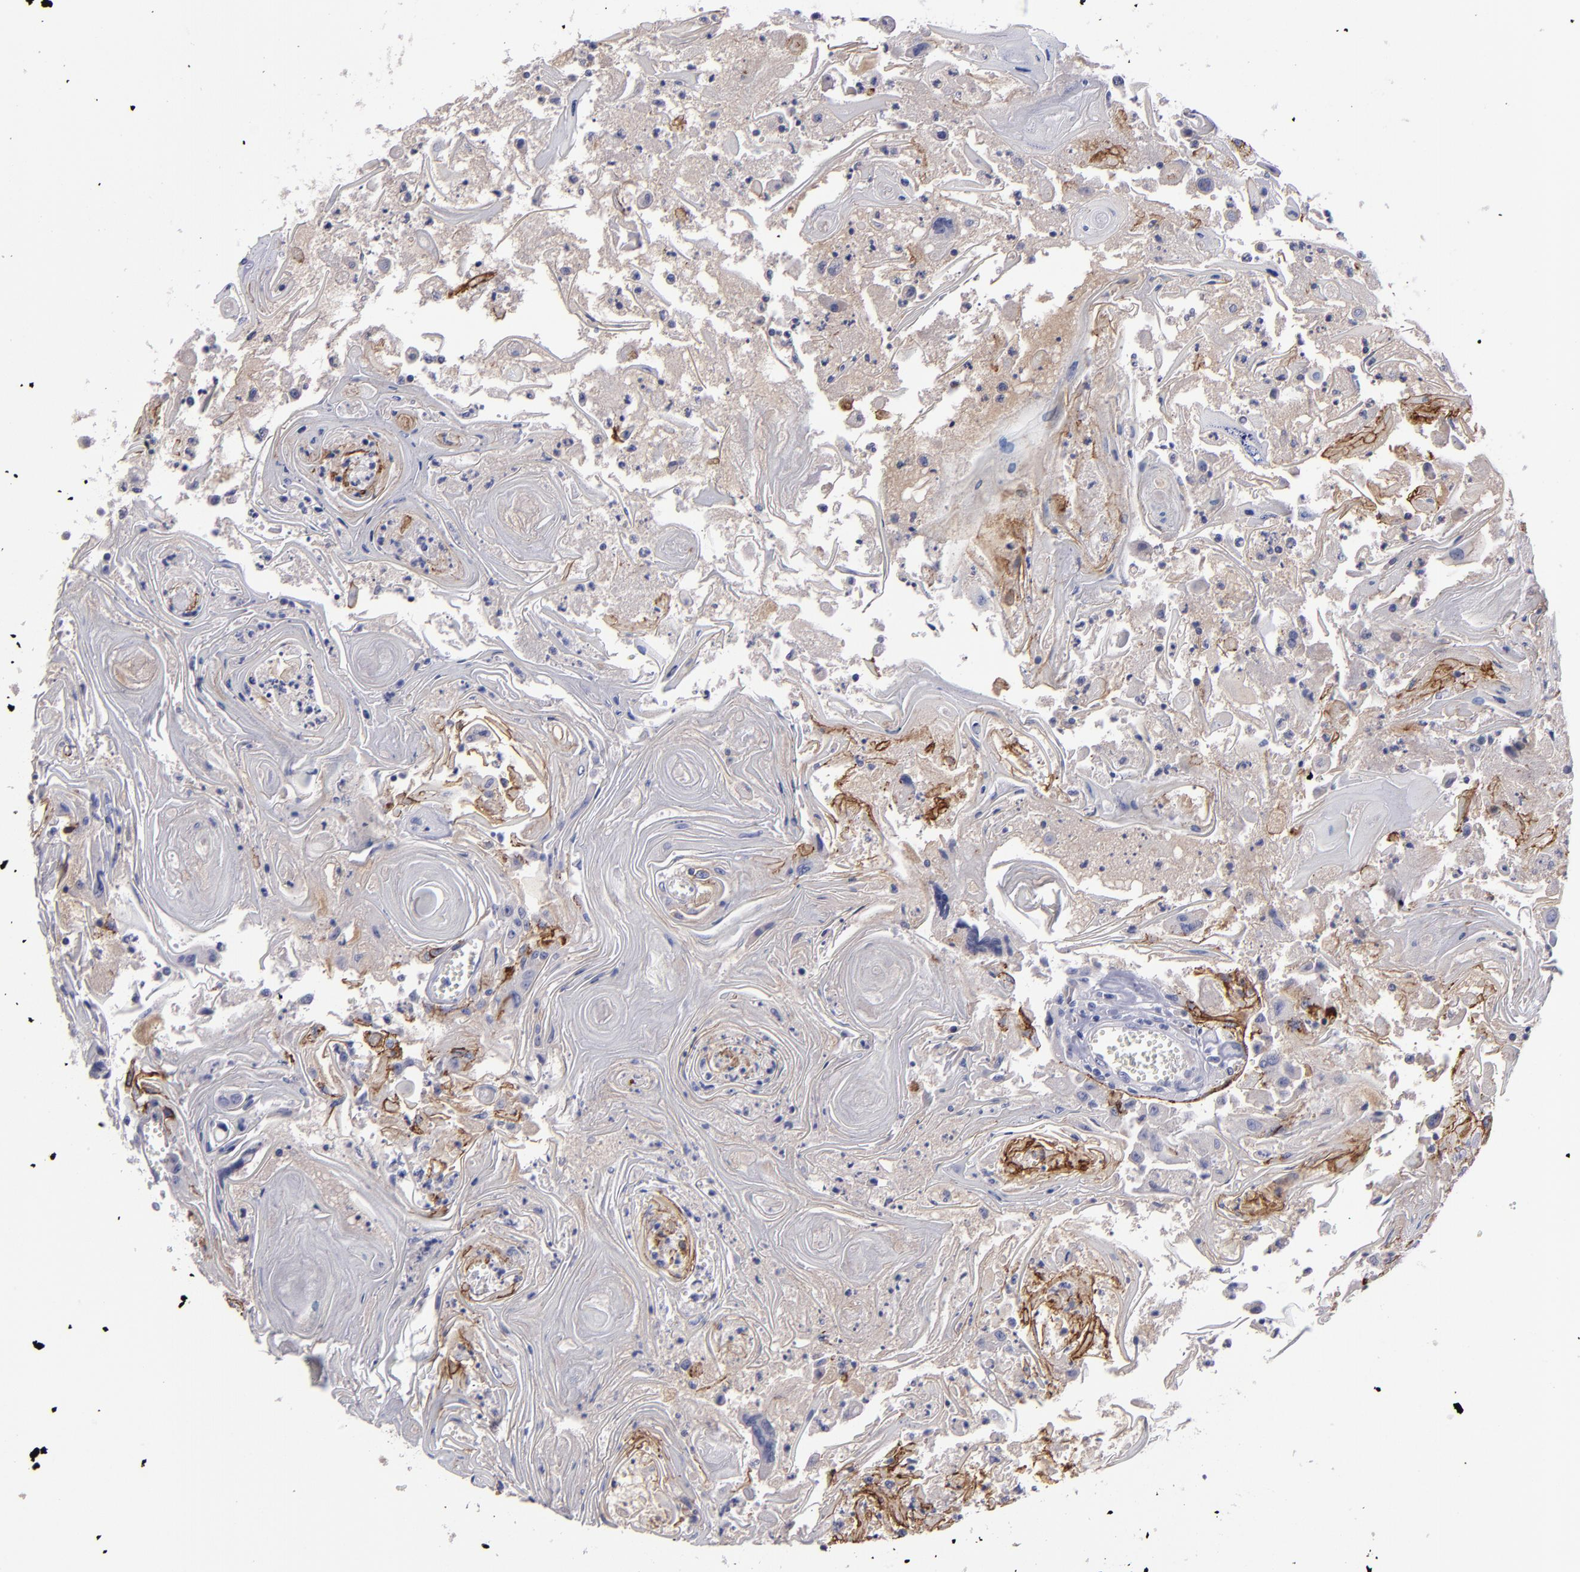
{"staining": {"intensity": "moderate", "quantity": ">75%", "location": "cytoplasmic/membranous"}, "tissue": "head and neck cancer", "cell_type": "Tumor cells", "image_type": "cancer", "snomed": [{"axis": "morphology", "description": "Squamous cell carcinoma, NOS"}, {"axis": "topography", "description": "Oral tissue"}, {"axis": "topography", "description": "Head-Neck"}], "caption": "A brown stain labels moderate cytoplasmic/membranous staining of a protein in head and neck squamous cell carcinoma tumor cells. (DAB IHC with brightfield microscopy, high magnification).", "gene": "CDH3", "patient": {"sex": "female", "age": 76}}